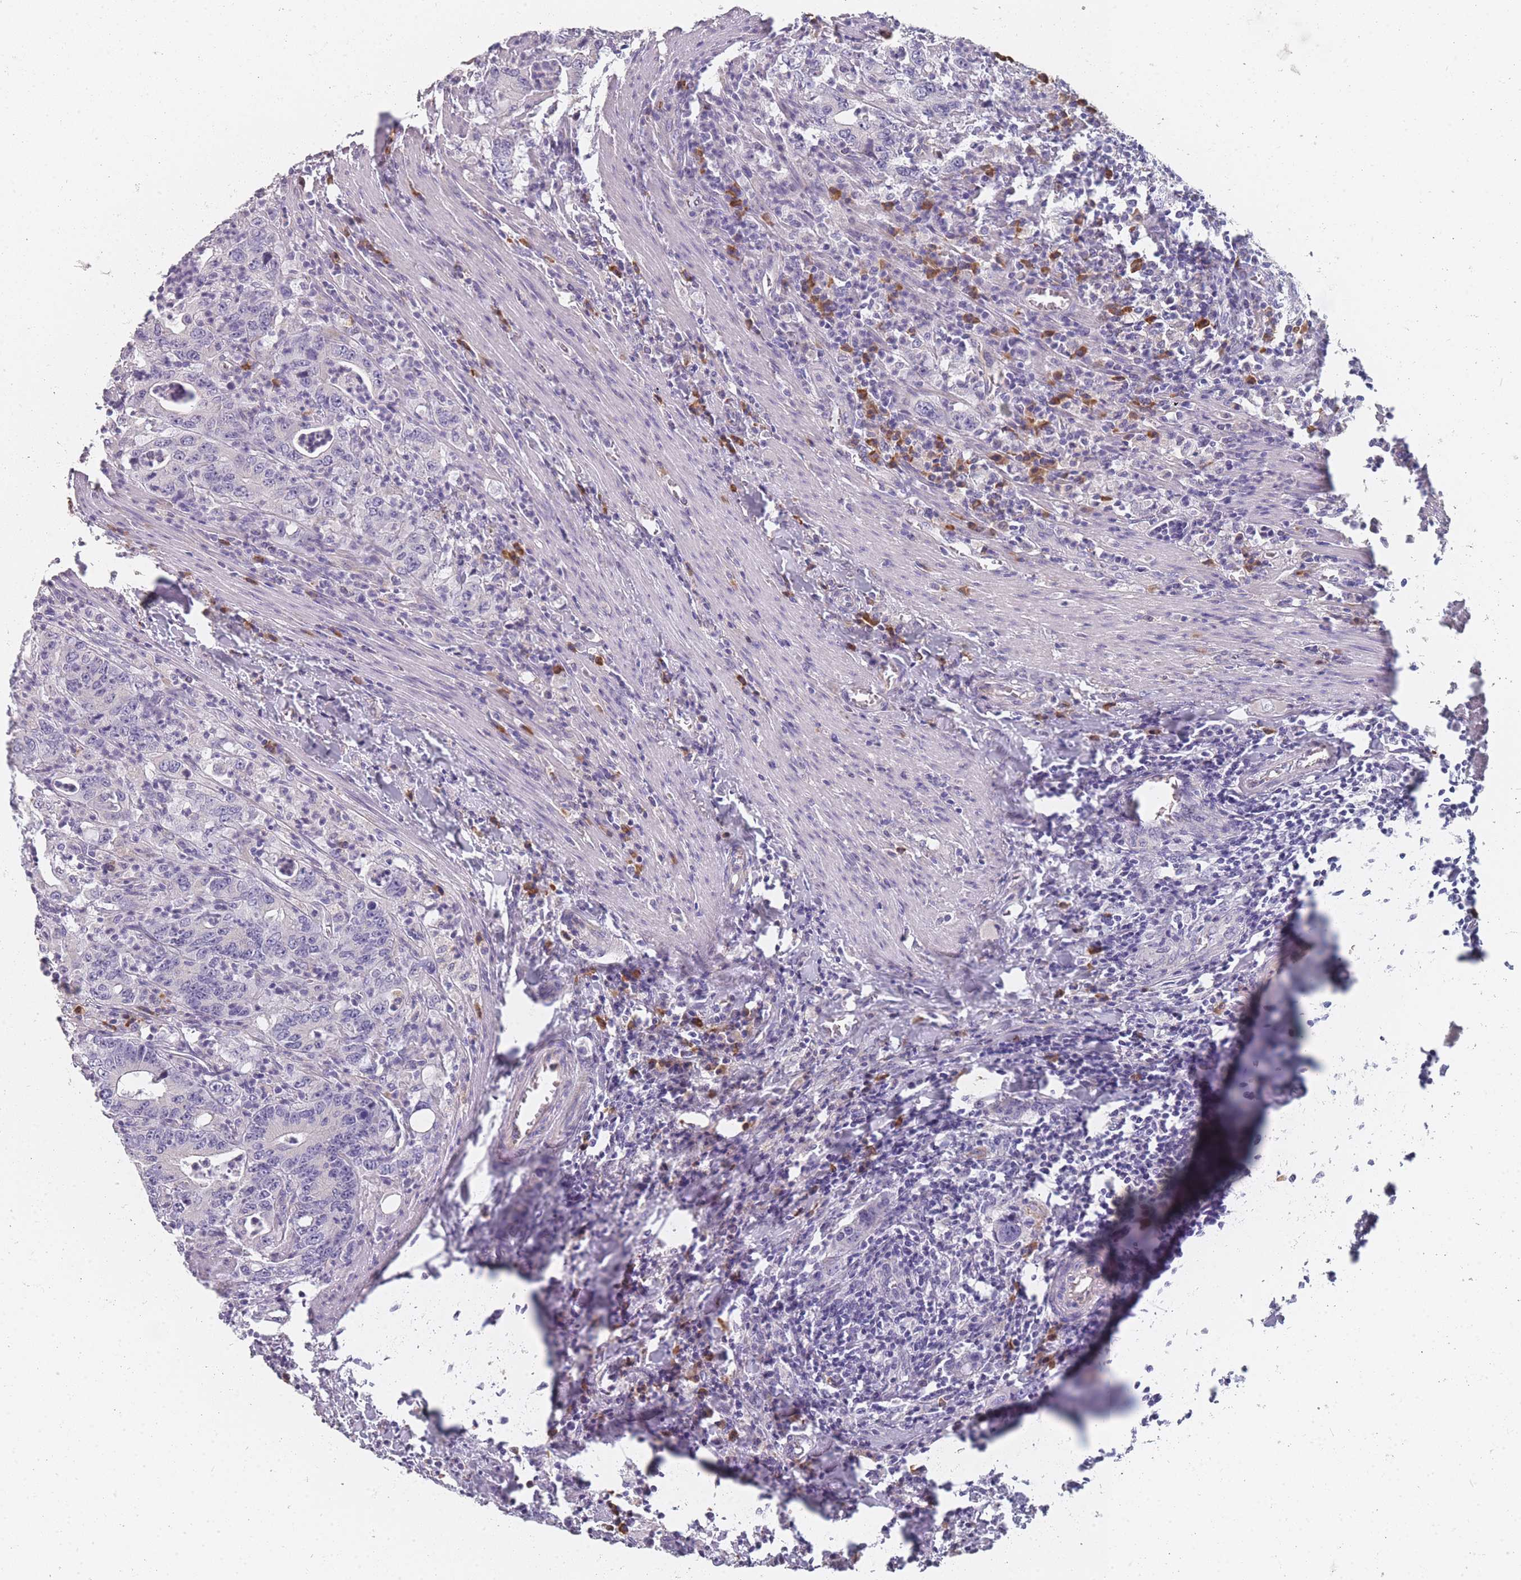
{"staining": {"intensity": "negative", "quantity": "none", "location": "none"}, "tissue": "colorectal cancer", "cell_type": "Tumor cells", "image_type": "cancer", "snomed": [{"axis": "morphology", "description": "Adenocarcinoma, NOS"}, {"axis": "topography", "description": "Colon"}], "caption": "Tumor cells show no significant protein staining in colorectal cancer (adenocarcinoma). Brightfield microscopy of immunohistochemistry stained with DAB (brown) and hematoxylin (blue), captured at high magnification.", "gene": "SLC35E4", "patient": {"sex": "female", "age": 75}}